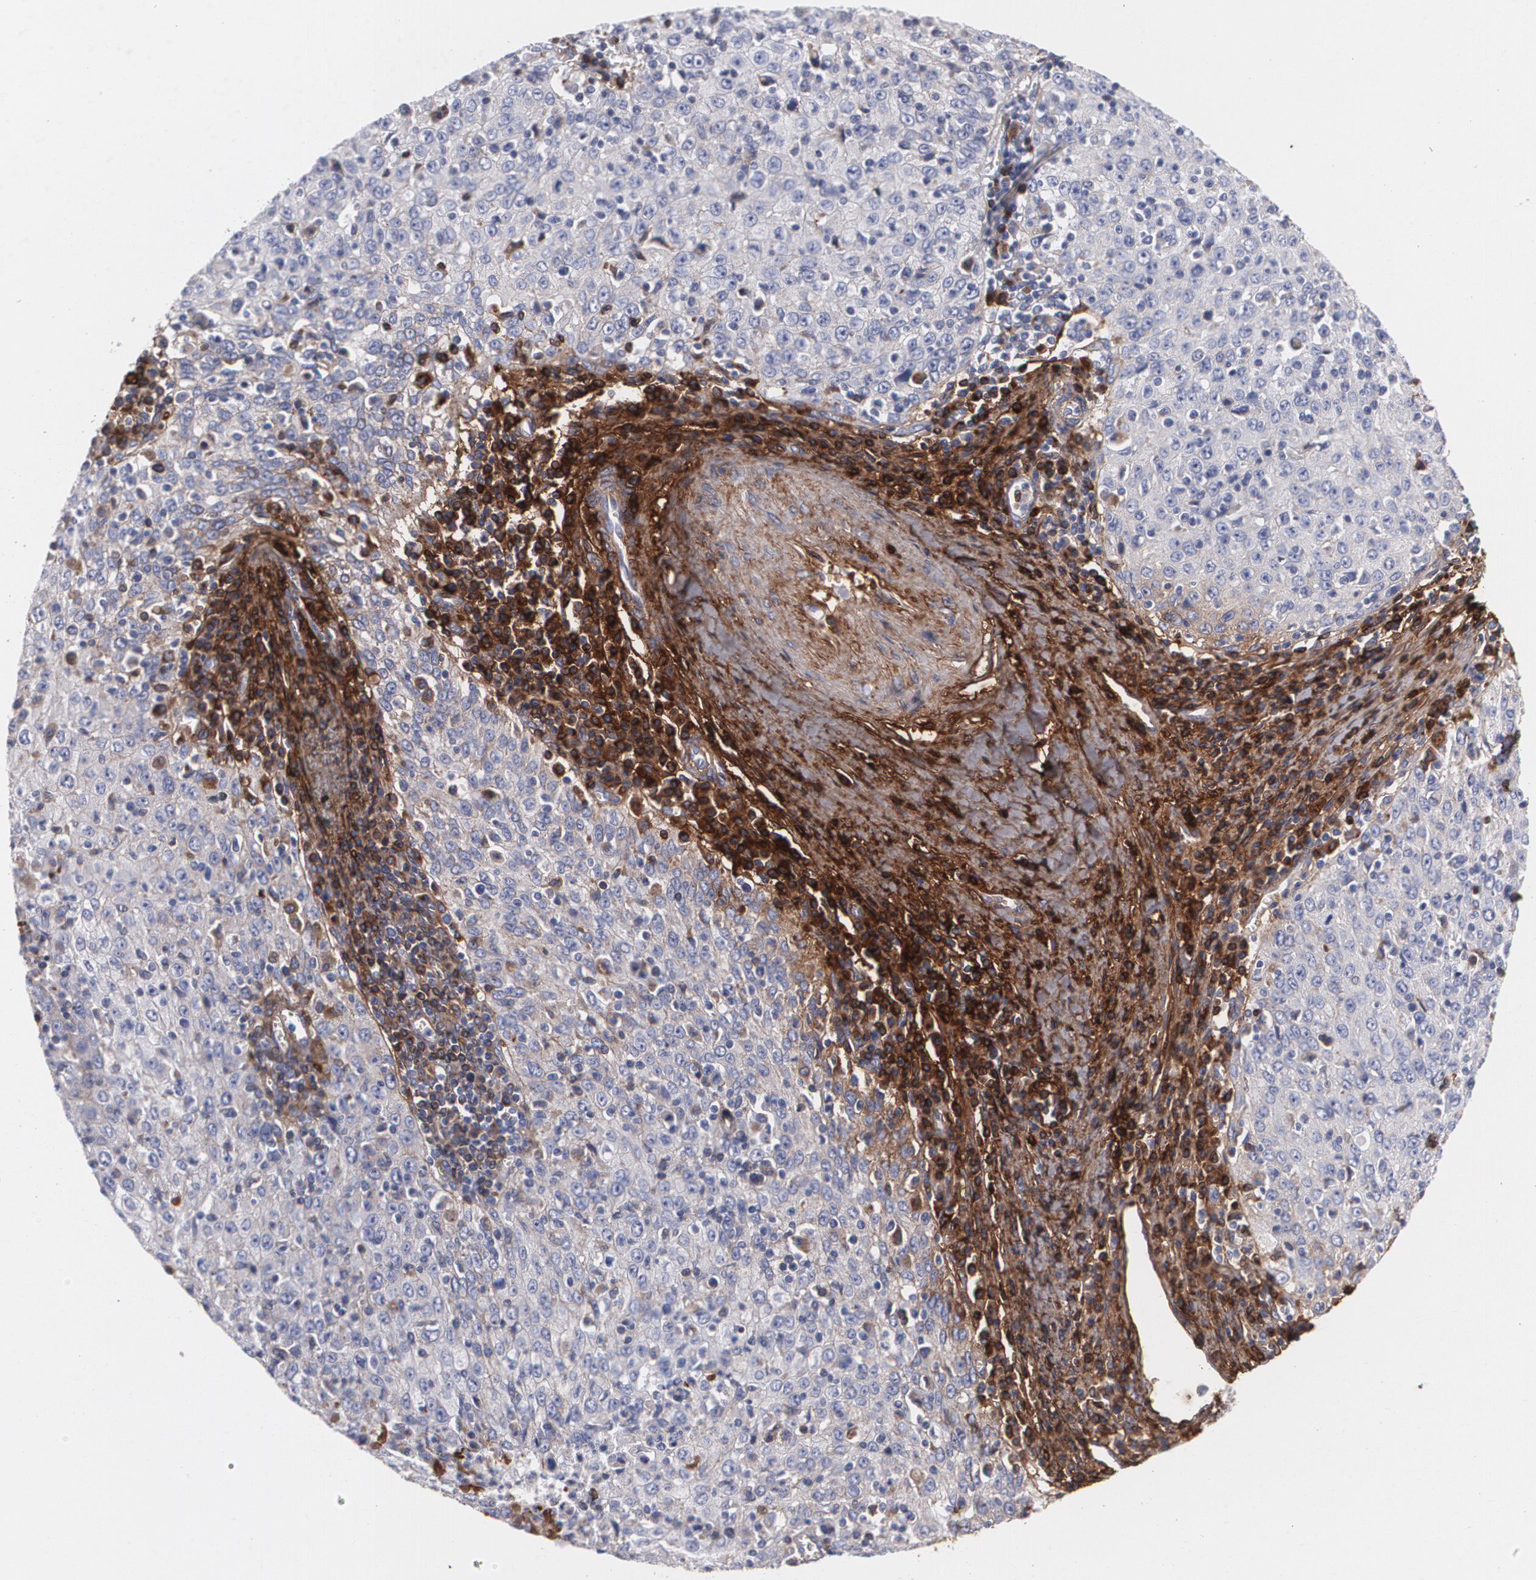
{"staining": {"intensity": "weak", "quantity": "<25%", "location": "cytoplasmic/membranous"}, "tissue": "cervical cancer", "cell_type": "Tumor cells", "image_type": "cancer", "snomed": [{"axis": "morphology", "description": "Squamous cell carcinoma, NOS"}, {"axis": "topography", "description": "Cervix"}], "caption": "DAB (3,3'-diaminobenzidine) immunohistochemical staining of cervical cancer shows no significant staining in tumor cells.", "gene": "FBLN1", "patient": {"sex": "female", "age": 27}}